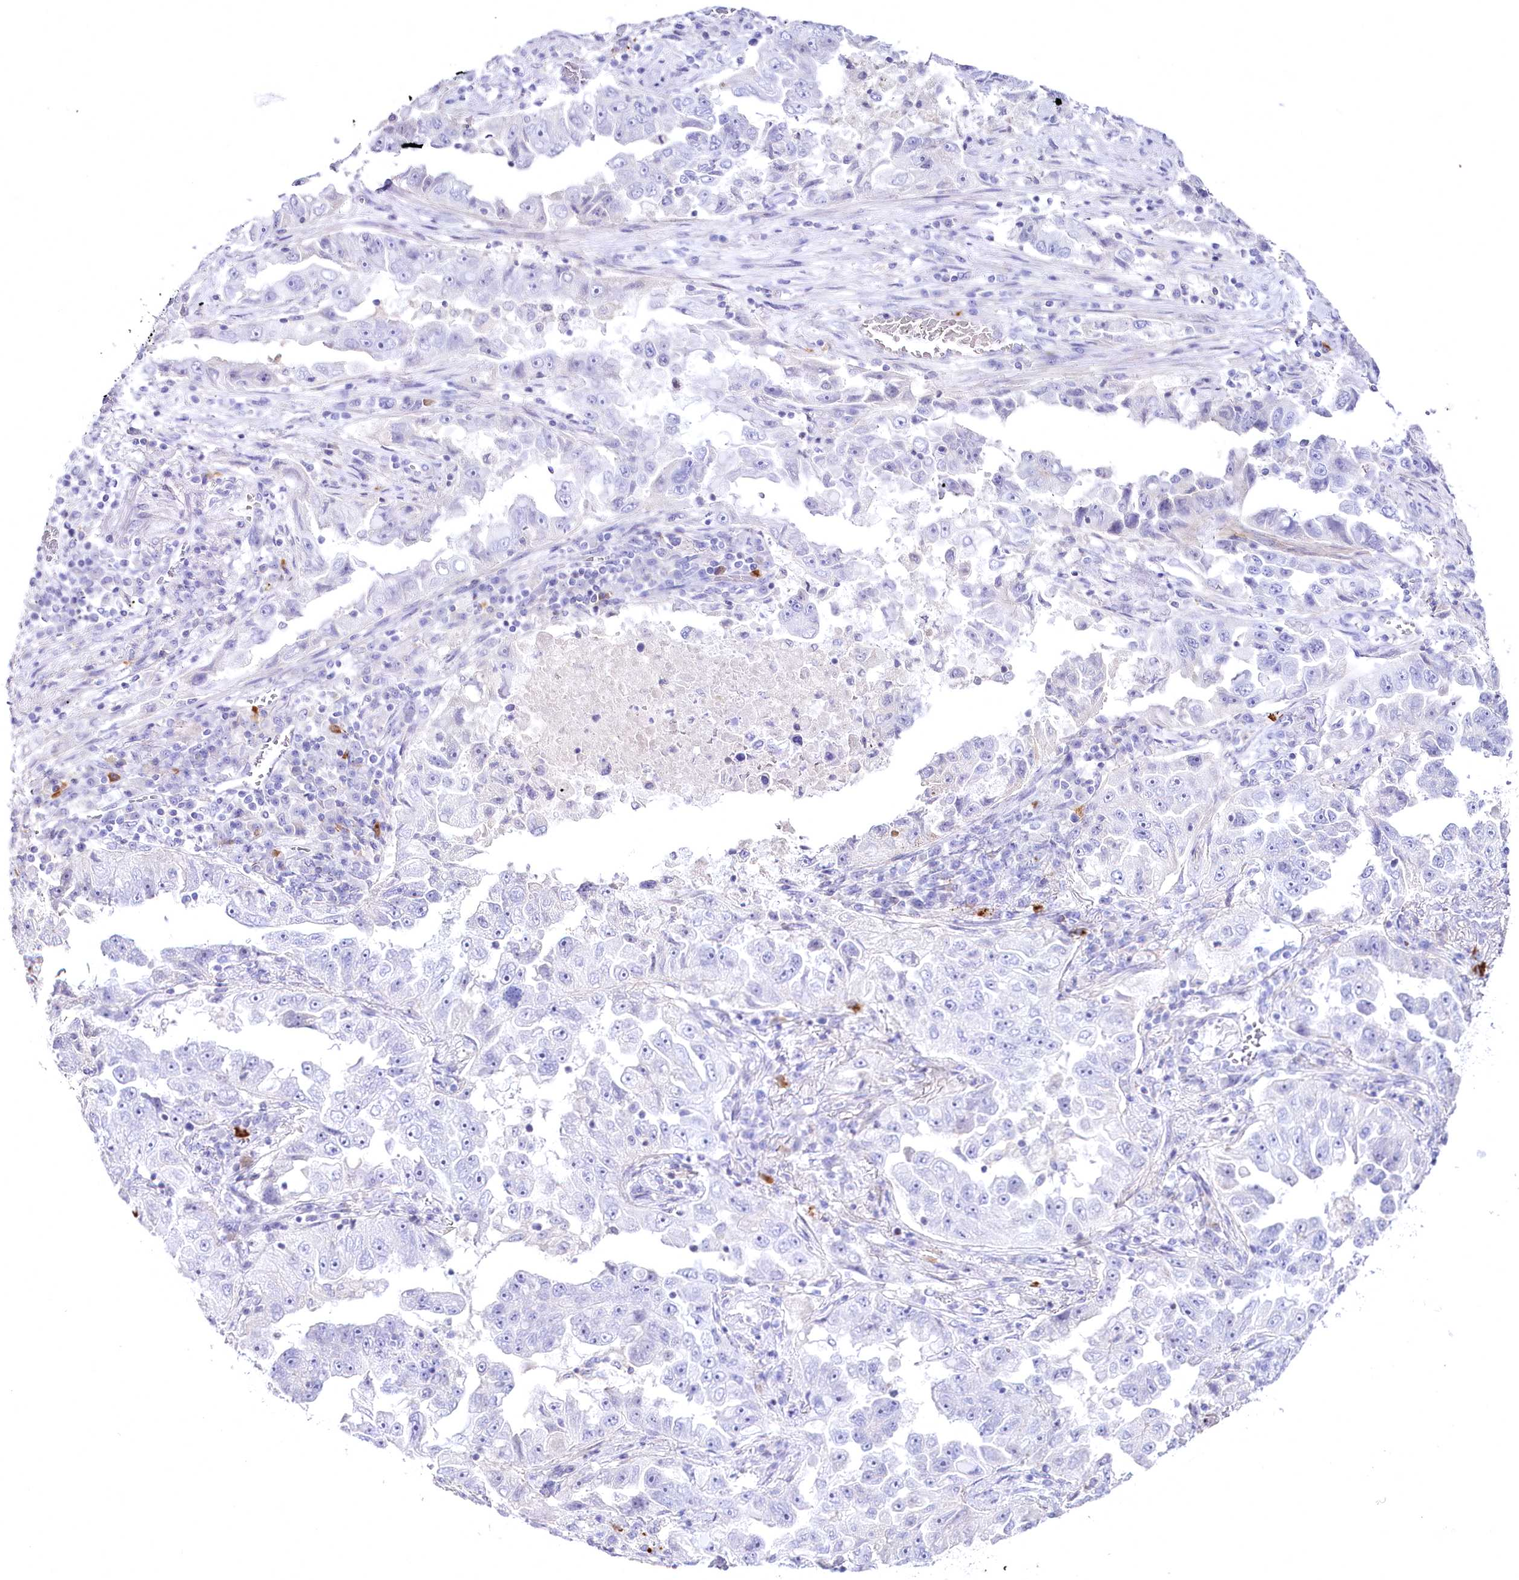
{"staining": {"intensity": "negative", "quantity": "none", "location": "none"}, "tissue": "lung cancer", "cell_type": "Tumor cells", "image_type": "cancer", "snomed": [{"axis": "morphology", "description": "Adenocarcinoma, NOS"}, {"axis": "topography", "description": "Lung"}], "caption": "Lung cancer (adenocarcinoma) was stained to show a protein in brown. There is no significant positivity in tumor cells. The staining was performed using DAB to visualize the protein expression in brown, while the nuclei were stained in blue with hematoxylin (Magnification: 20x).", "gene": "MYOZ1", "patient": {"sex": "female", "age": 51}}